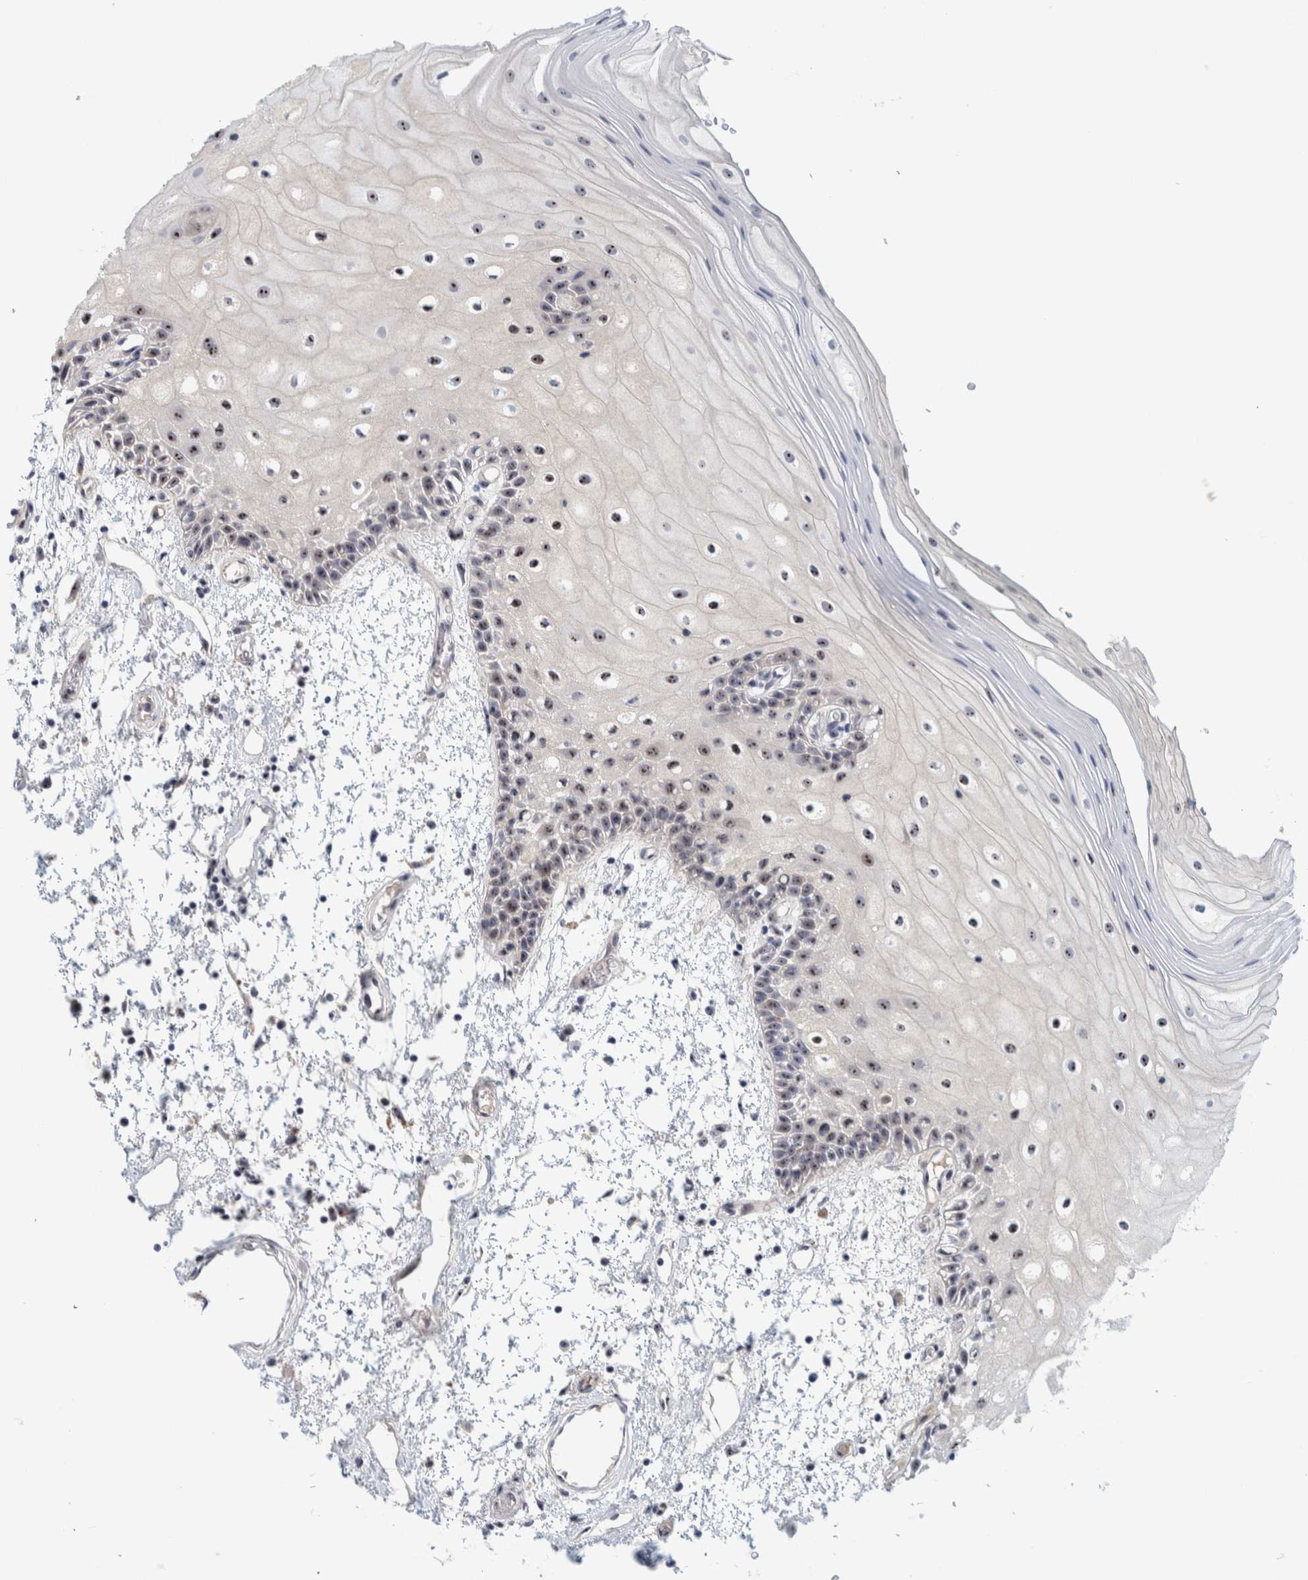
{"staining": {"intensity": "strong", "quantity": ">75%", "location": "nuclear"}, "tissue": "oral mucosa", "cell_type": "Squamous epithelial cells", "image_type": "normal", "snomed": [{"axis": "morphology", "description": "Normal tissue, NOS"}, {"axis": "topography", "description": "Oral tissue"}], "caption": "An image of human oral mucosa stained for a protein shows strong nuclear brown staining in squamous epithelial cells. (IHC, brightfield microscopy, high magnification).", "gene": "NOL11", "patient": {"sex": "male", "age": 52}}